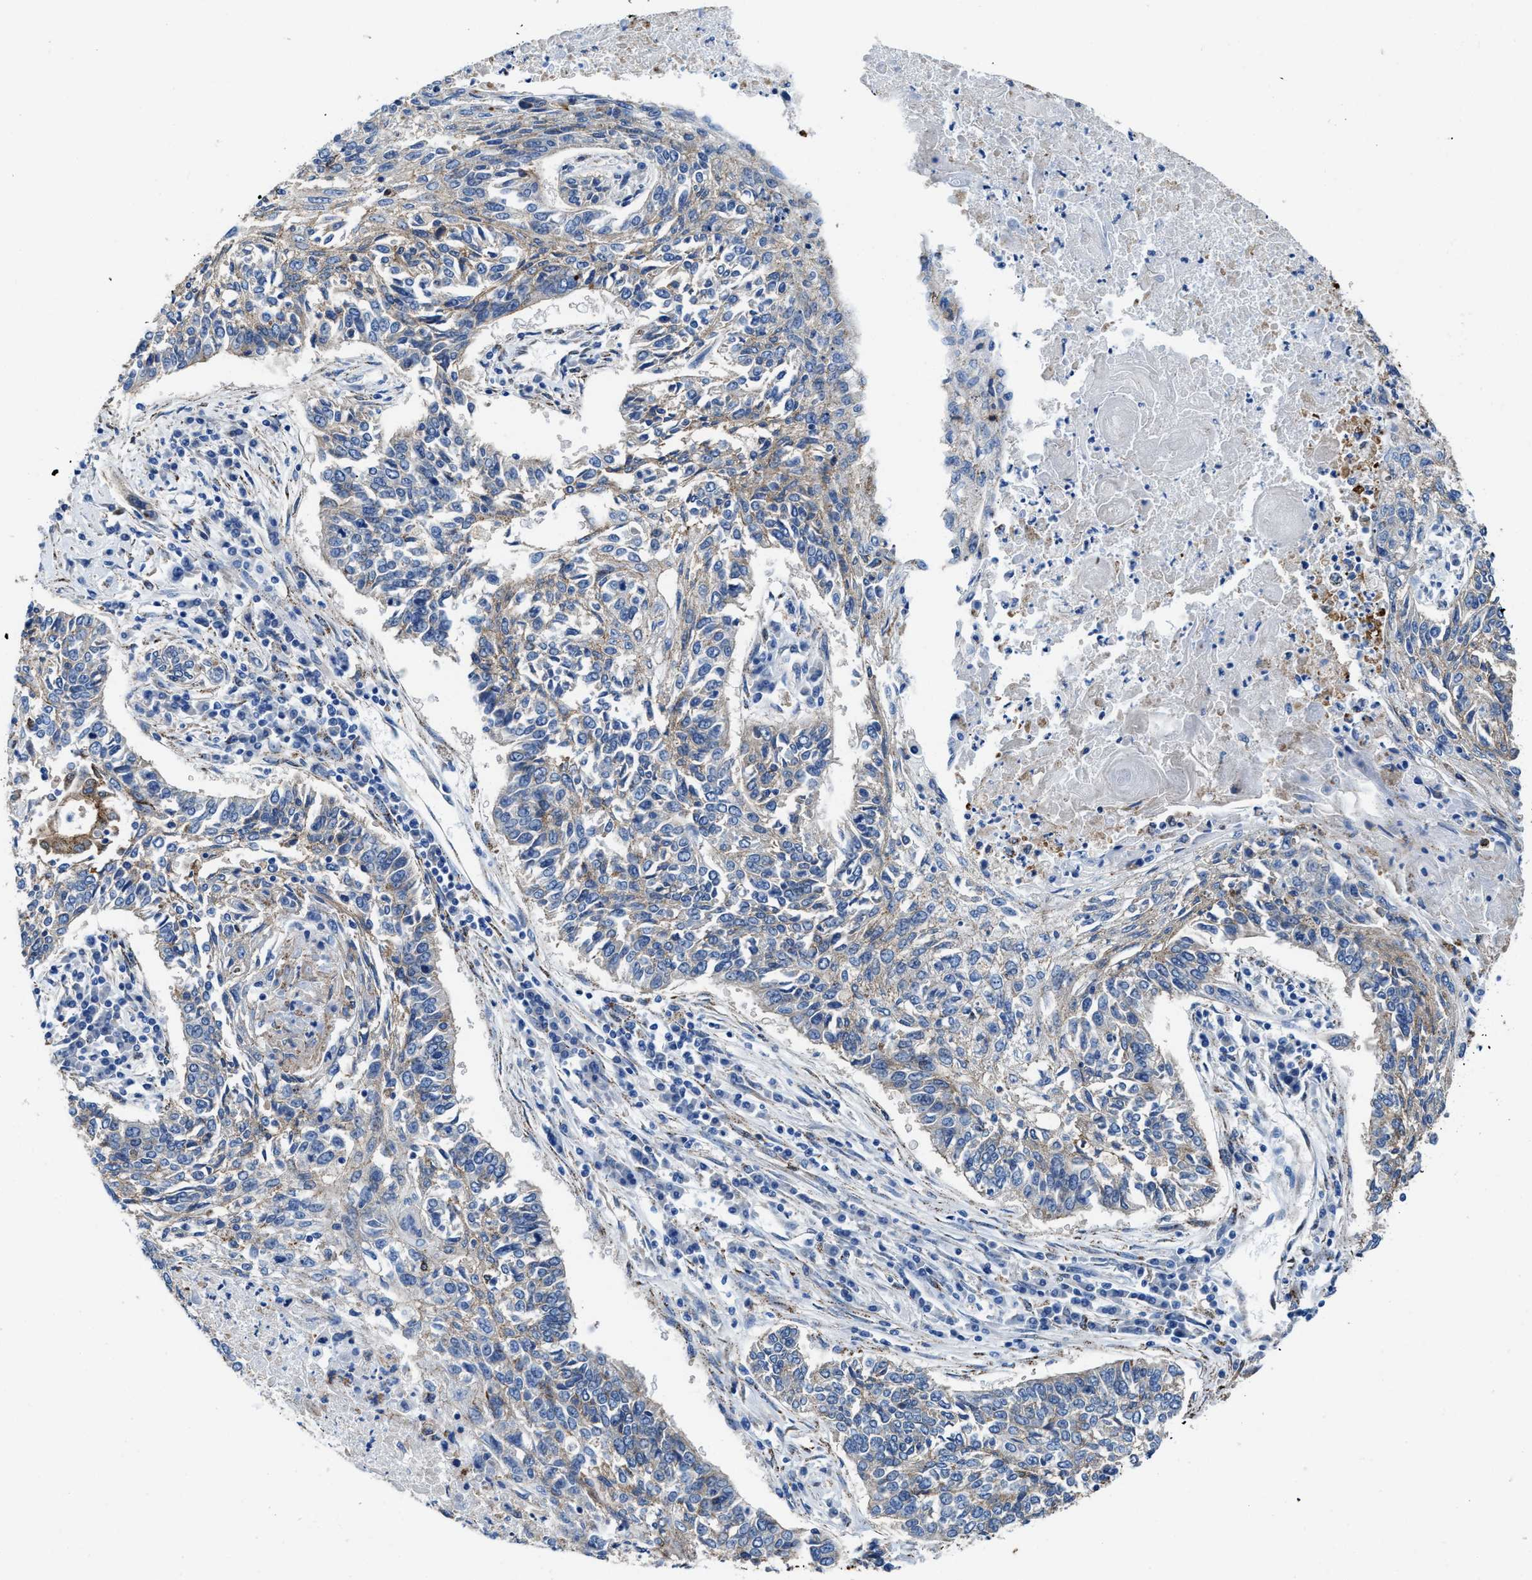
{"staining": {"intensity": "weak", "quantity": "<25%", "location": "cytoplasmic/membranous"}, "tissue": "lung cancer", "cell_type": "Tumor cells", "image_type": "cancer", "snomed": [{"axis": "morphology", "description": "Normal tissue, NOS"}, {"axis": "morphology", "description": "Squamous cell carcinoma, NOS"}, {"axis": "topography", "description": "Cartilage tissue"}, {"axis": "topography", "description": "Bronchus"}, {"axis": "topography", "description": "Lung"}], "caption": "Tumor cells show no significant expression in lung squamous cell carcinoma.", "gene": "ALDH1B1", "patient": {"sex": "female", "age": 49}}